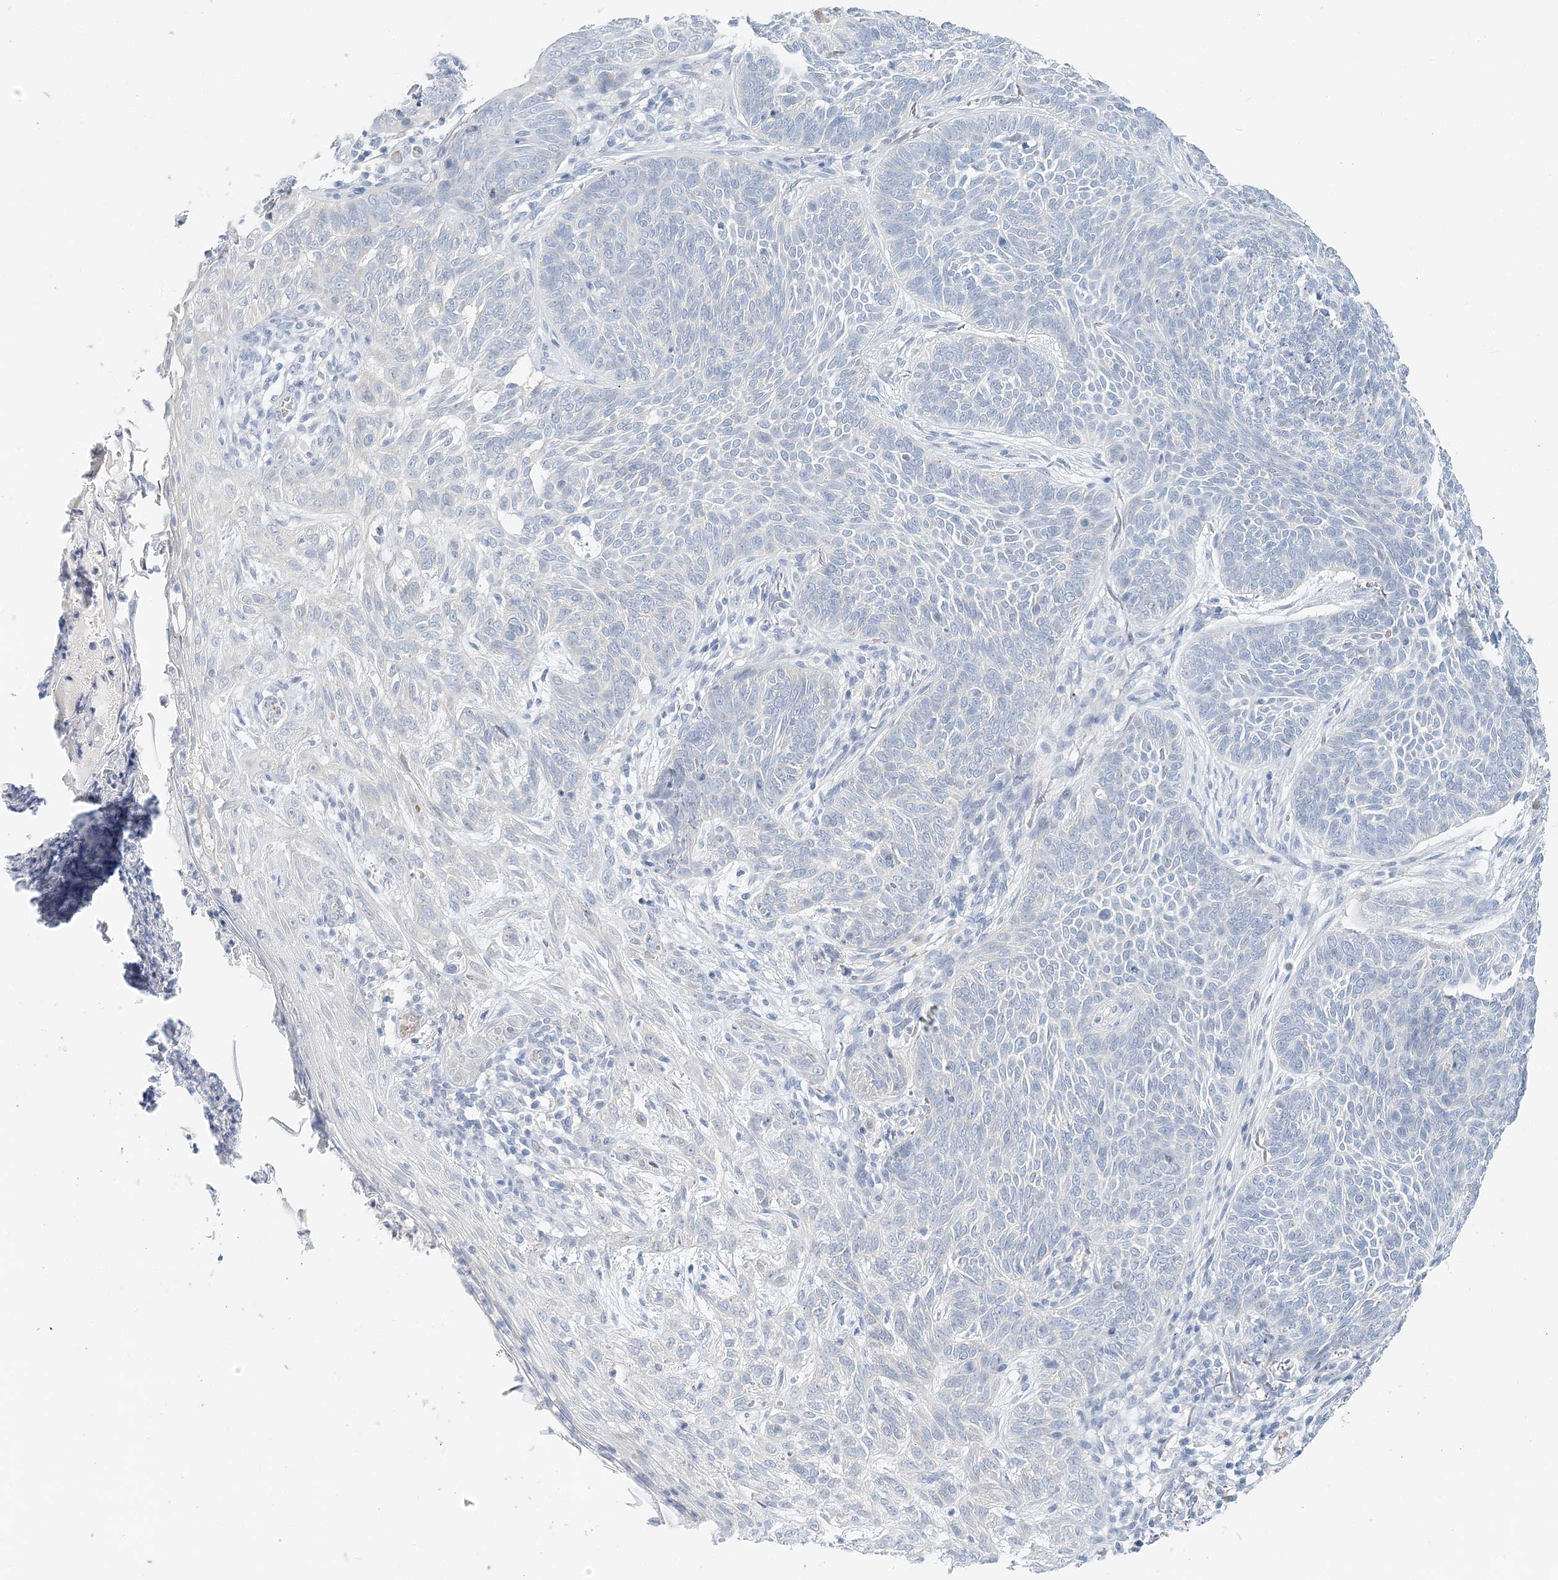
{"staining": {"intensity": "negative", "quantity": "none", "location": "none"}, "tissue": "skin cancer", "cell_type": "Tumor cells", "image_type": "cancer", "snomed": [{"axis": "morphology", "description": "Basal cell carcinoma"}, {"axis": "topography", "description": "Skin"}], "caption": "This is an immunohistochemistry (IHC) image of basal cell carcinoma (skin). There is no staining in tumor cells.", "gene": "VILL", "patient": {"sex": "male", "age": 85}}